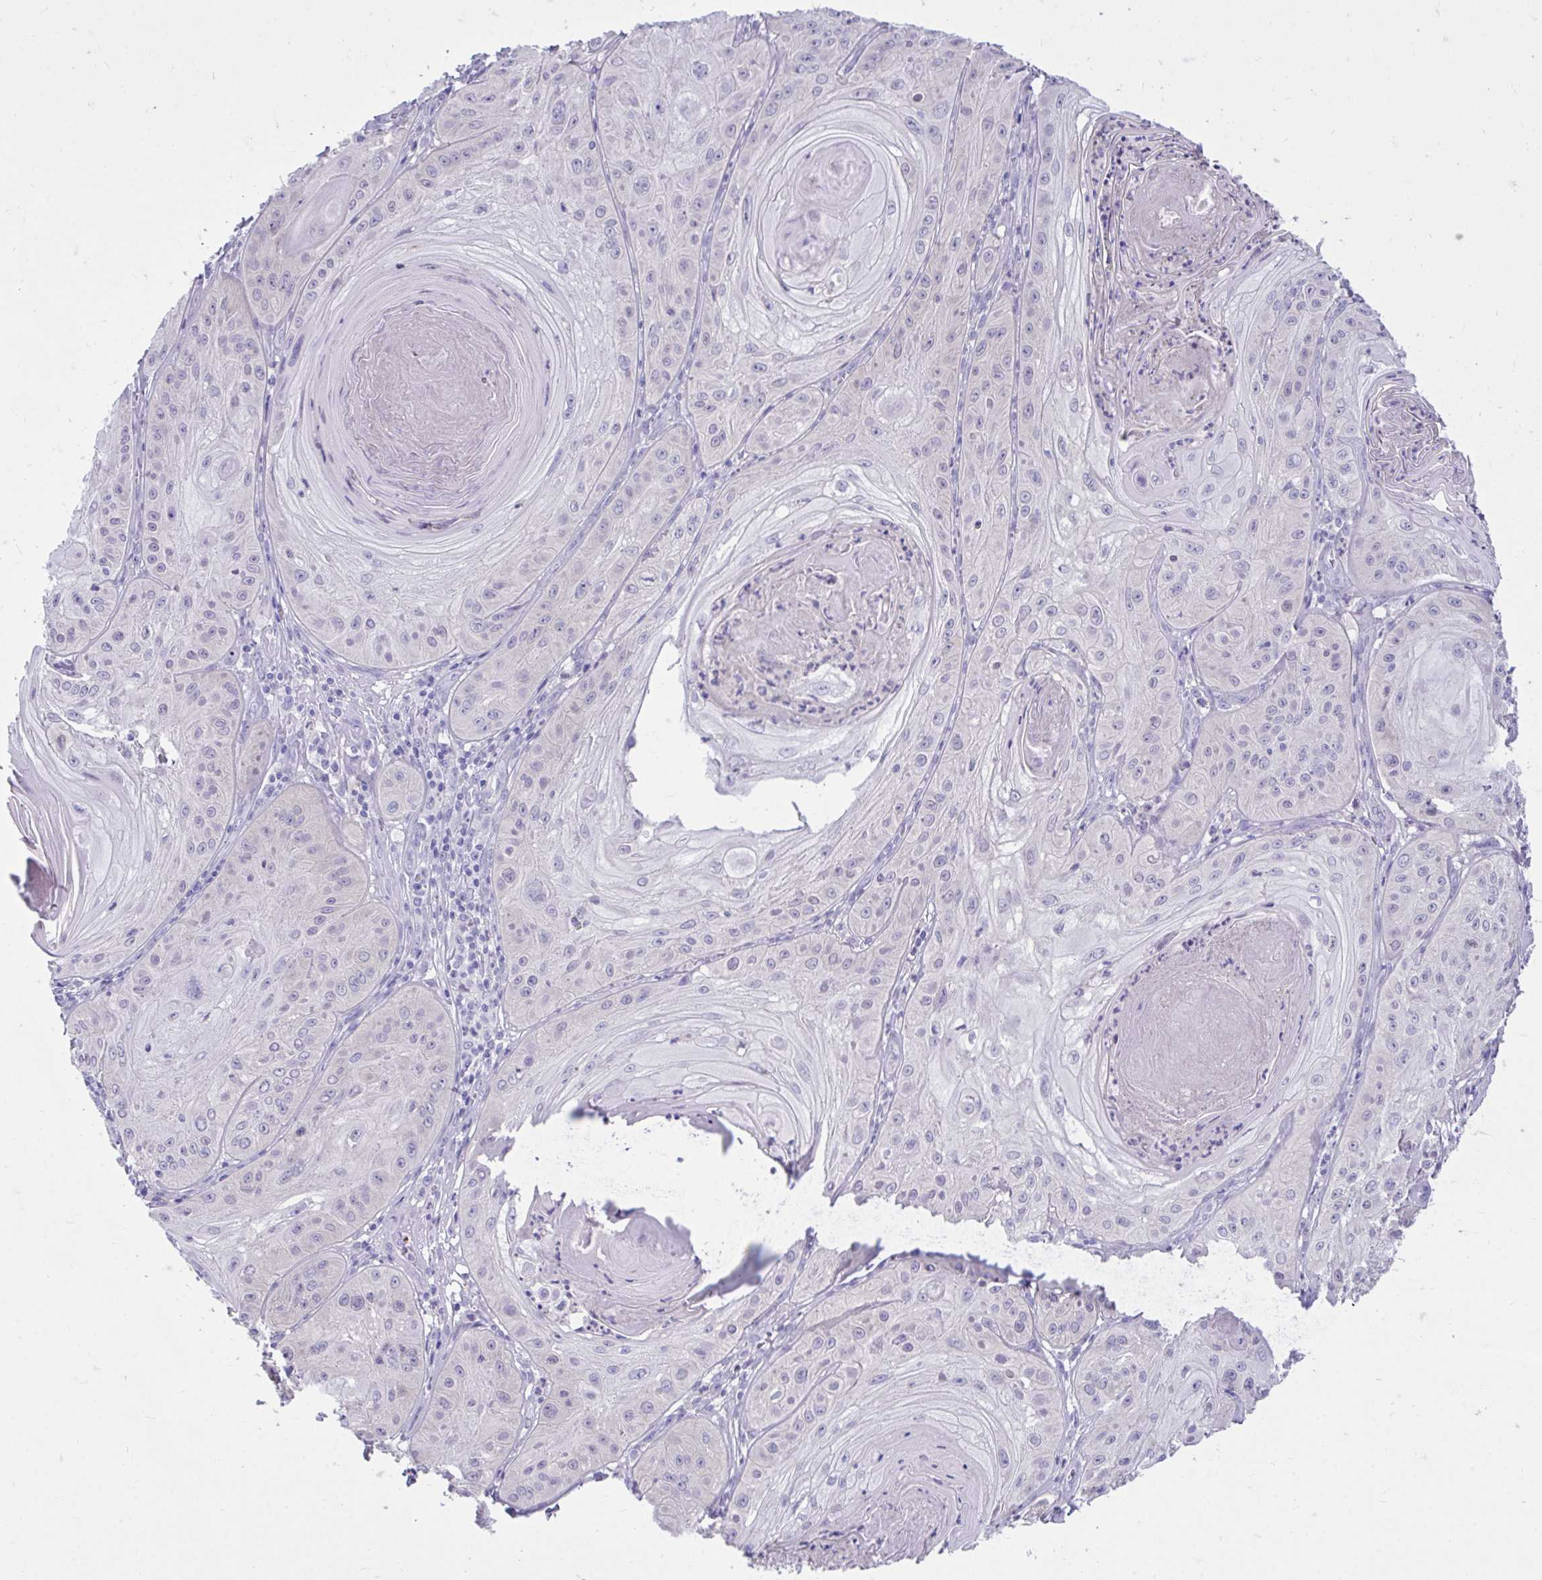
{"staining": {"intensity": "negative", "quantity": "none", "location": "none"}, "tissue": "skin cancer", "cell_type": "Tumor cells", "image_type": "cancer", "snomed": [{"axis": "morphology", "description": "Squamous cell carcinoma, NOS"}, {"axis": "topography", "description": "Skin"}], "caption": "An immunohistochemistry photomicrograph of skin cancer (squamous cell carcinoma) is shown. There is no staining in tumor cells of skin cancer (squamous cell carcinoma). The staining was performed using DAB to visualize the protein expression in brown, while the nuclei were stained in blue with hematoxylin (Magnification: 20x).", "gene": "PLEKHH1", "patient": {"sex": "male", "age": 85}}